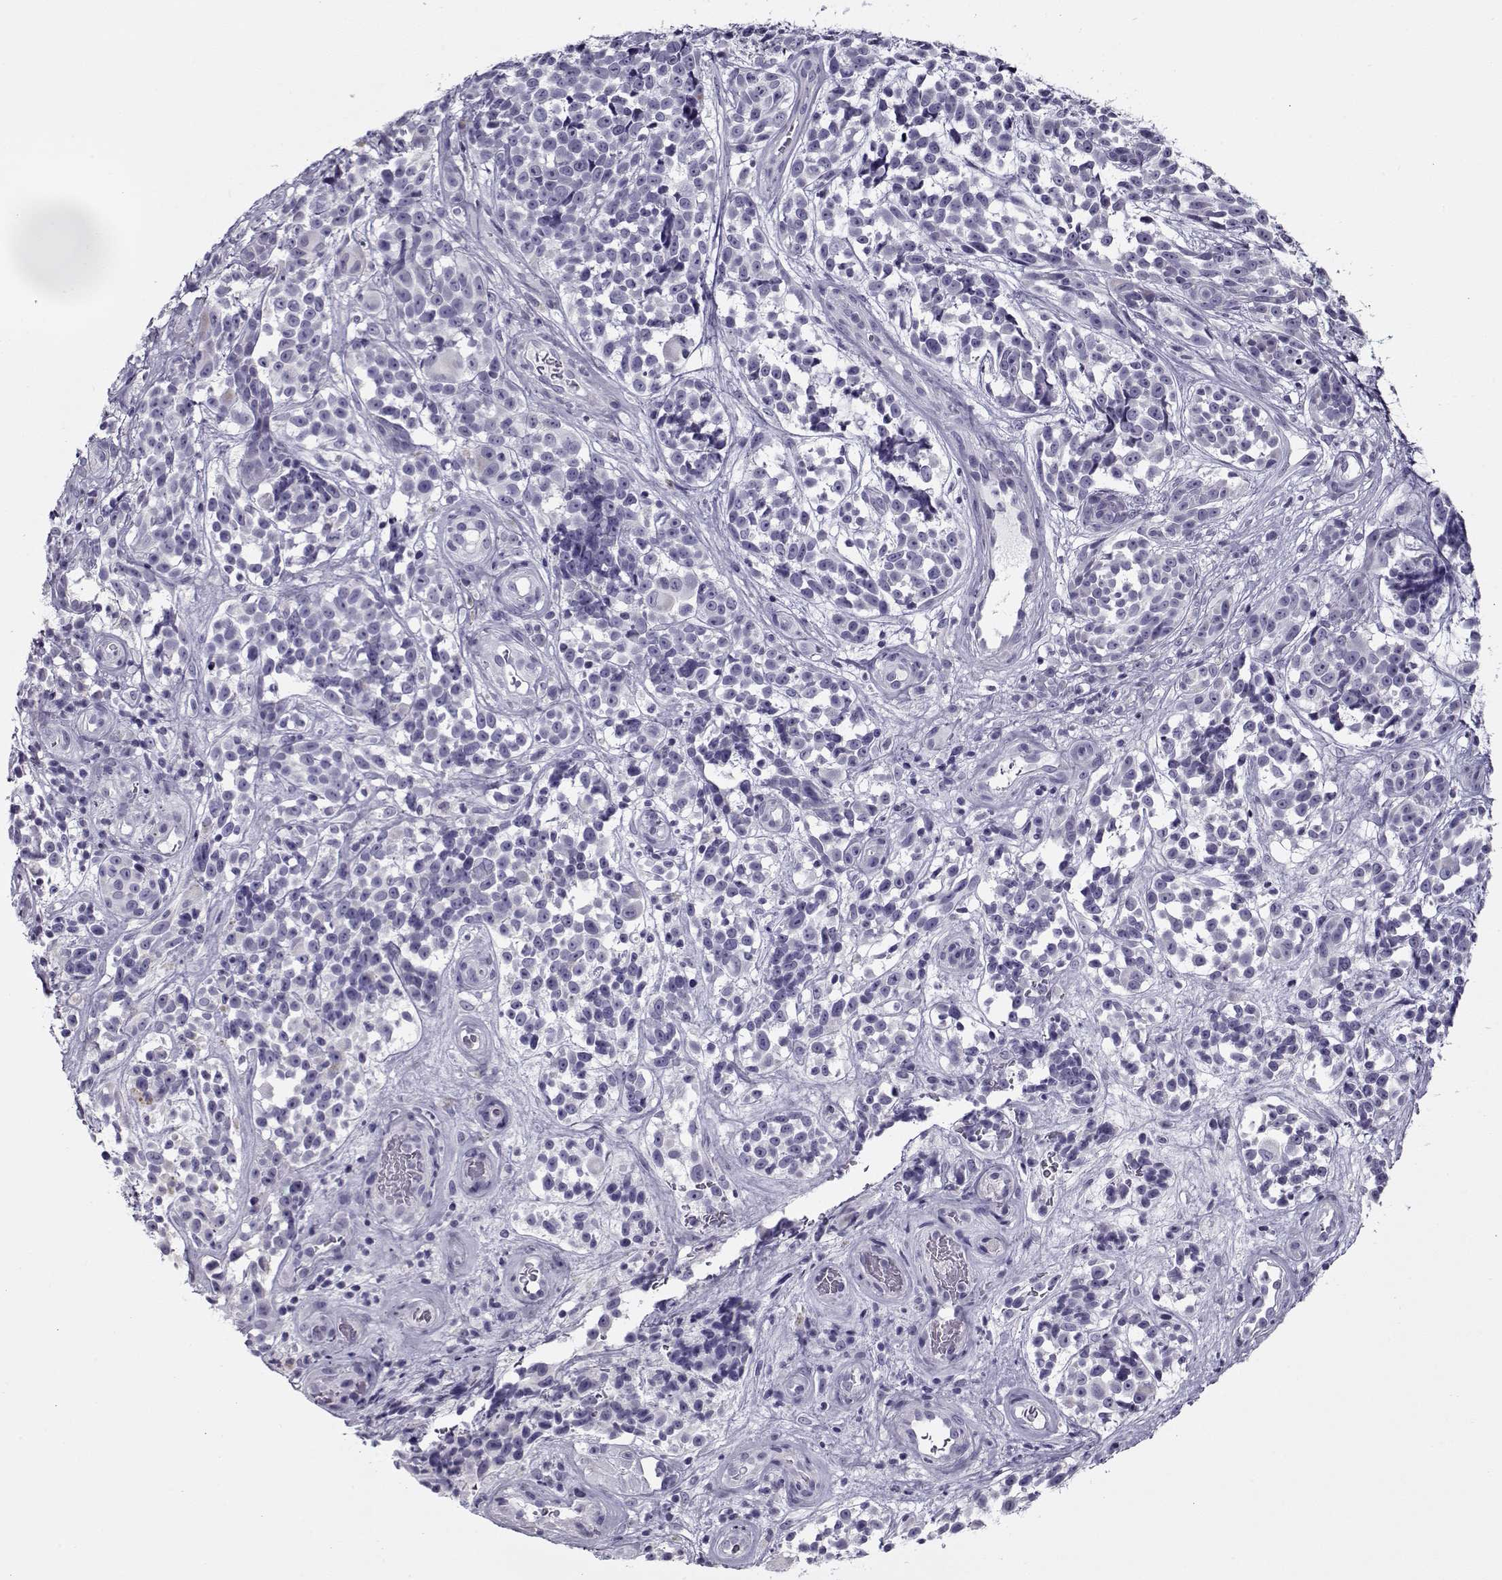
{"staining": {"intensity": "negative", "quantity": "none", "location": "none"}, "tissue": "melanoma", "cell_type": "Tumor cells", "image_type": "cancer", "snomed": [{"axis": "morphology", "description": "Malignant melanoma, NOS"}, {"axis": "topography", "description": "Skin"}], "caption": "An IHC image of malignant melanoma is shown. There is no staining in tumor cells of malignant melanoma.", "gene": "GAGE2A", "patient": {"sex": "female", "age": 88}}